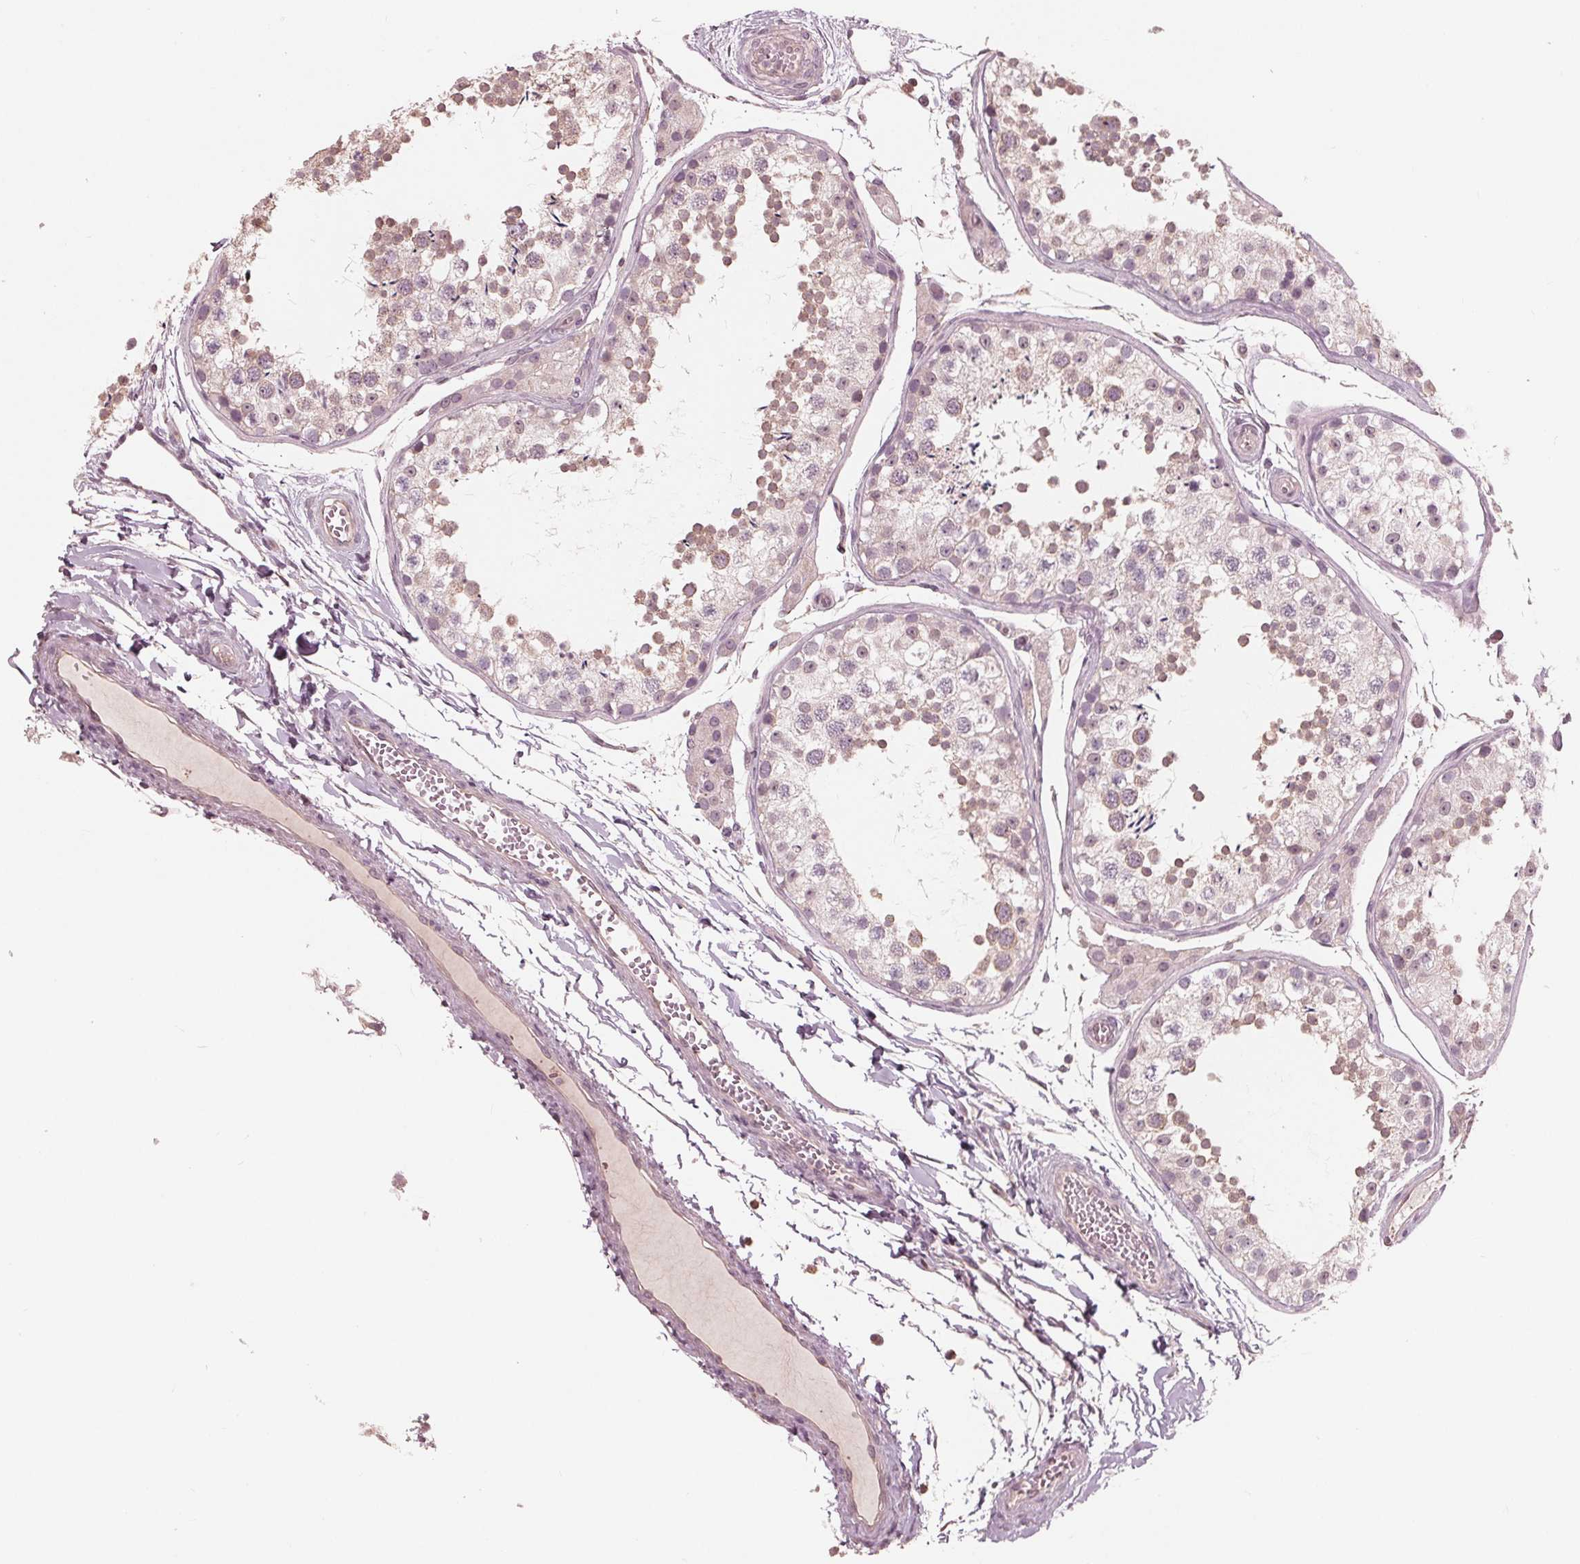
{"staining": {"intensity": "weak", "quantity": "25%-75%", "location": "nuclear"}, "tissue": "testis", "cell_type": "Cells in seminiferous ducts", "image_type": "normal", "snomed": [{"axis": "morphology", "description": "Normal tissue, NOS"}, {"axis": "topography", "description": "Testis"}], "caption": "Weak nuclear positivity for a protein is identified in approximately 25%-75% of cells in seminiferous ducts of benign testis using immunohistochemistry (IHC).", "gene": "ING3", "patient": {"sex": "male", "age": 29}}